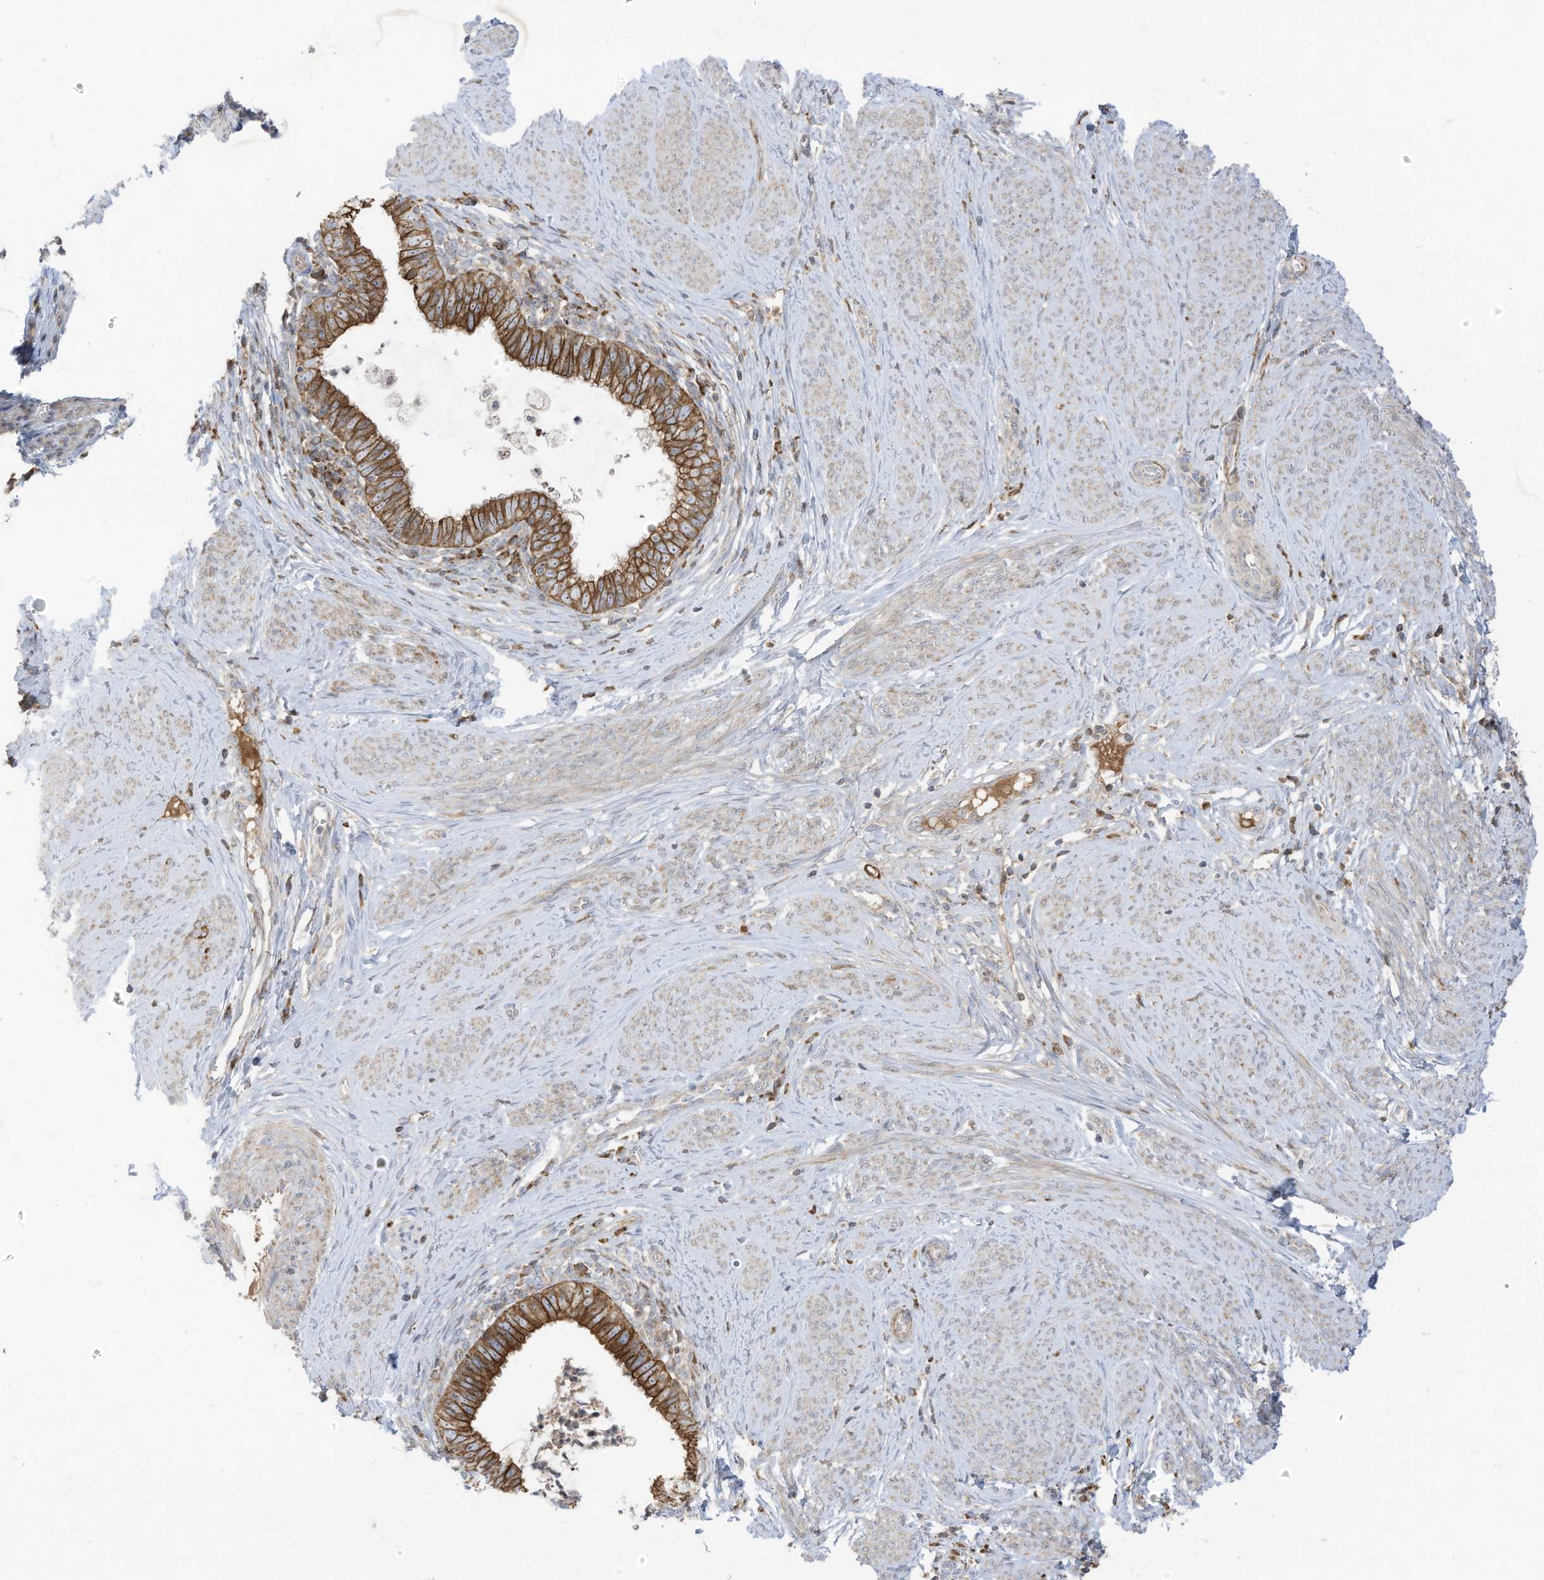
{"staining": {"intensity": "strong", "quantity": ">75%", "location": "cytoplasmic/membranous"}, "tissue": "cervical cancer", "cell_type": "Tumor cells", "image_type": "cancer", "snomed": [{"axis": "morphology", "description": "Adenocarcinoma, NOS"}, {"axis": "topography", "description": "Cervix"}], "caption": "The micrograph demonstrates a brown stain indicating the presence of a protein in the cytoplasmic/membranous of tumor cells in adenocarcinoma (cervical).", "gene": "CGAS", "patient": {"sex": "female", "age": 36}}